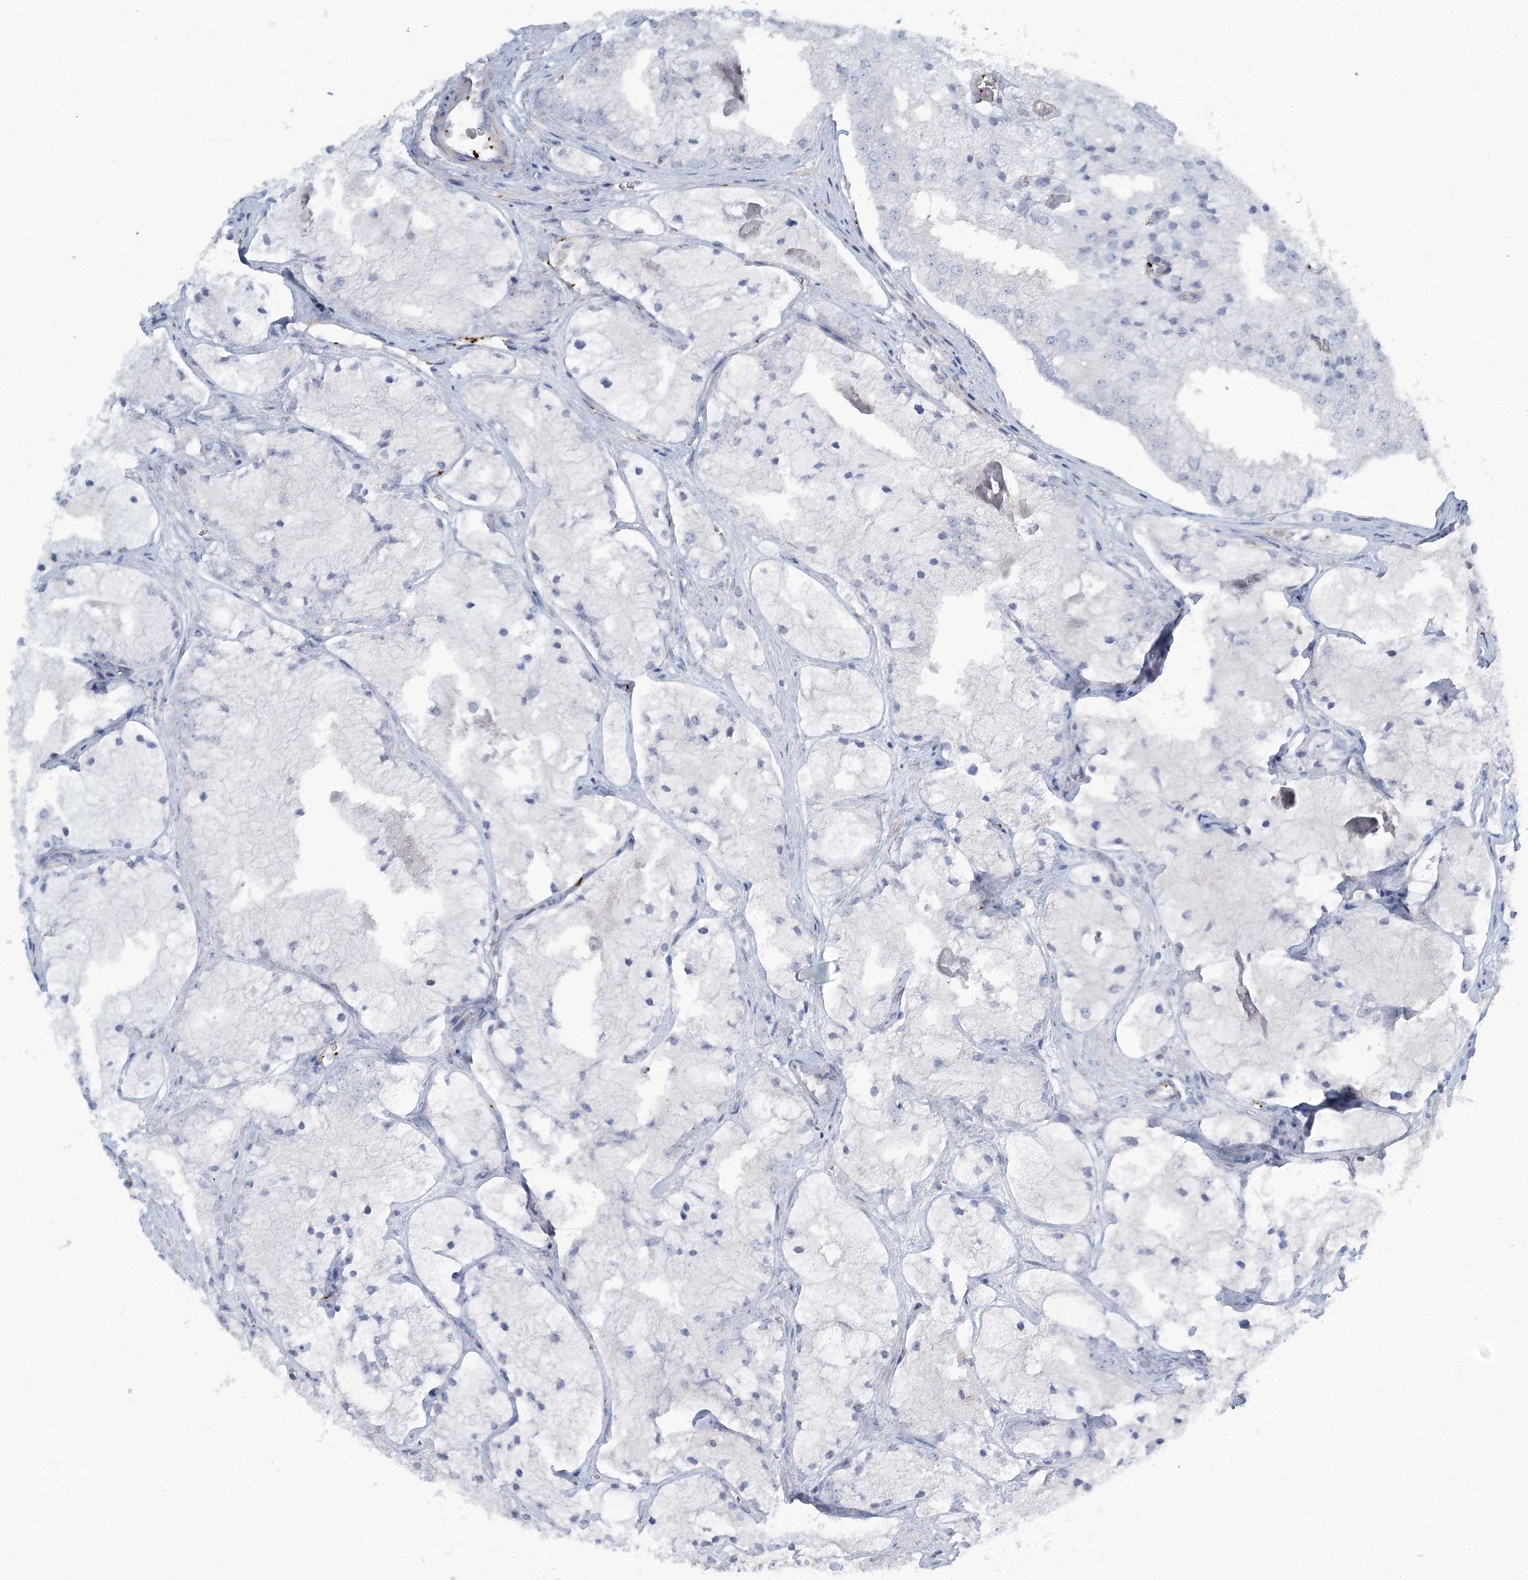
{"staining": {"intensity": "negative", "quantity": "none", "location": "none"}, "tissue": "prostate cancer", "cell_type": "Tumor cells", "image_type": "cancer", "snomed": [{"axis": "morphology", "description": "Adenocarcinoma, High grade"}, {"axis": "topography", "description": "Prostate"}], "caption": "High magnification brightfield microscopy of high-grade adenocarcinoma (prostate) stained with DAB (3,3'-diaminobenzidine) (brown) and counterstained with hematoxylin (blue): tumor cells show no significant expression.", "gene": "CUEDC2", "patient": {"sex": "male", "age": 50}}